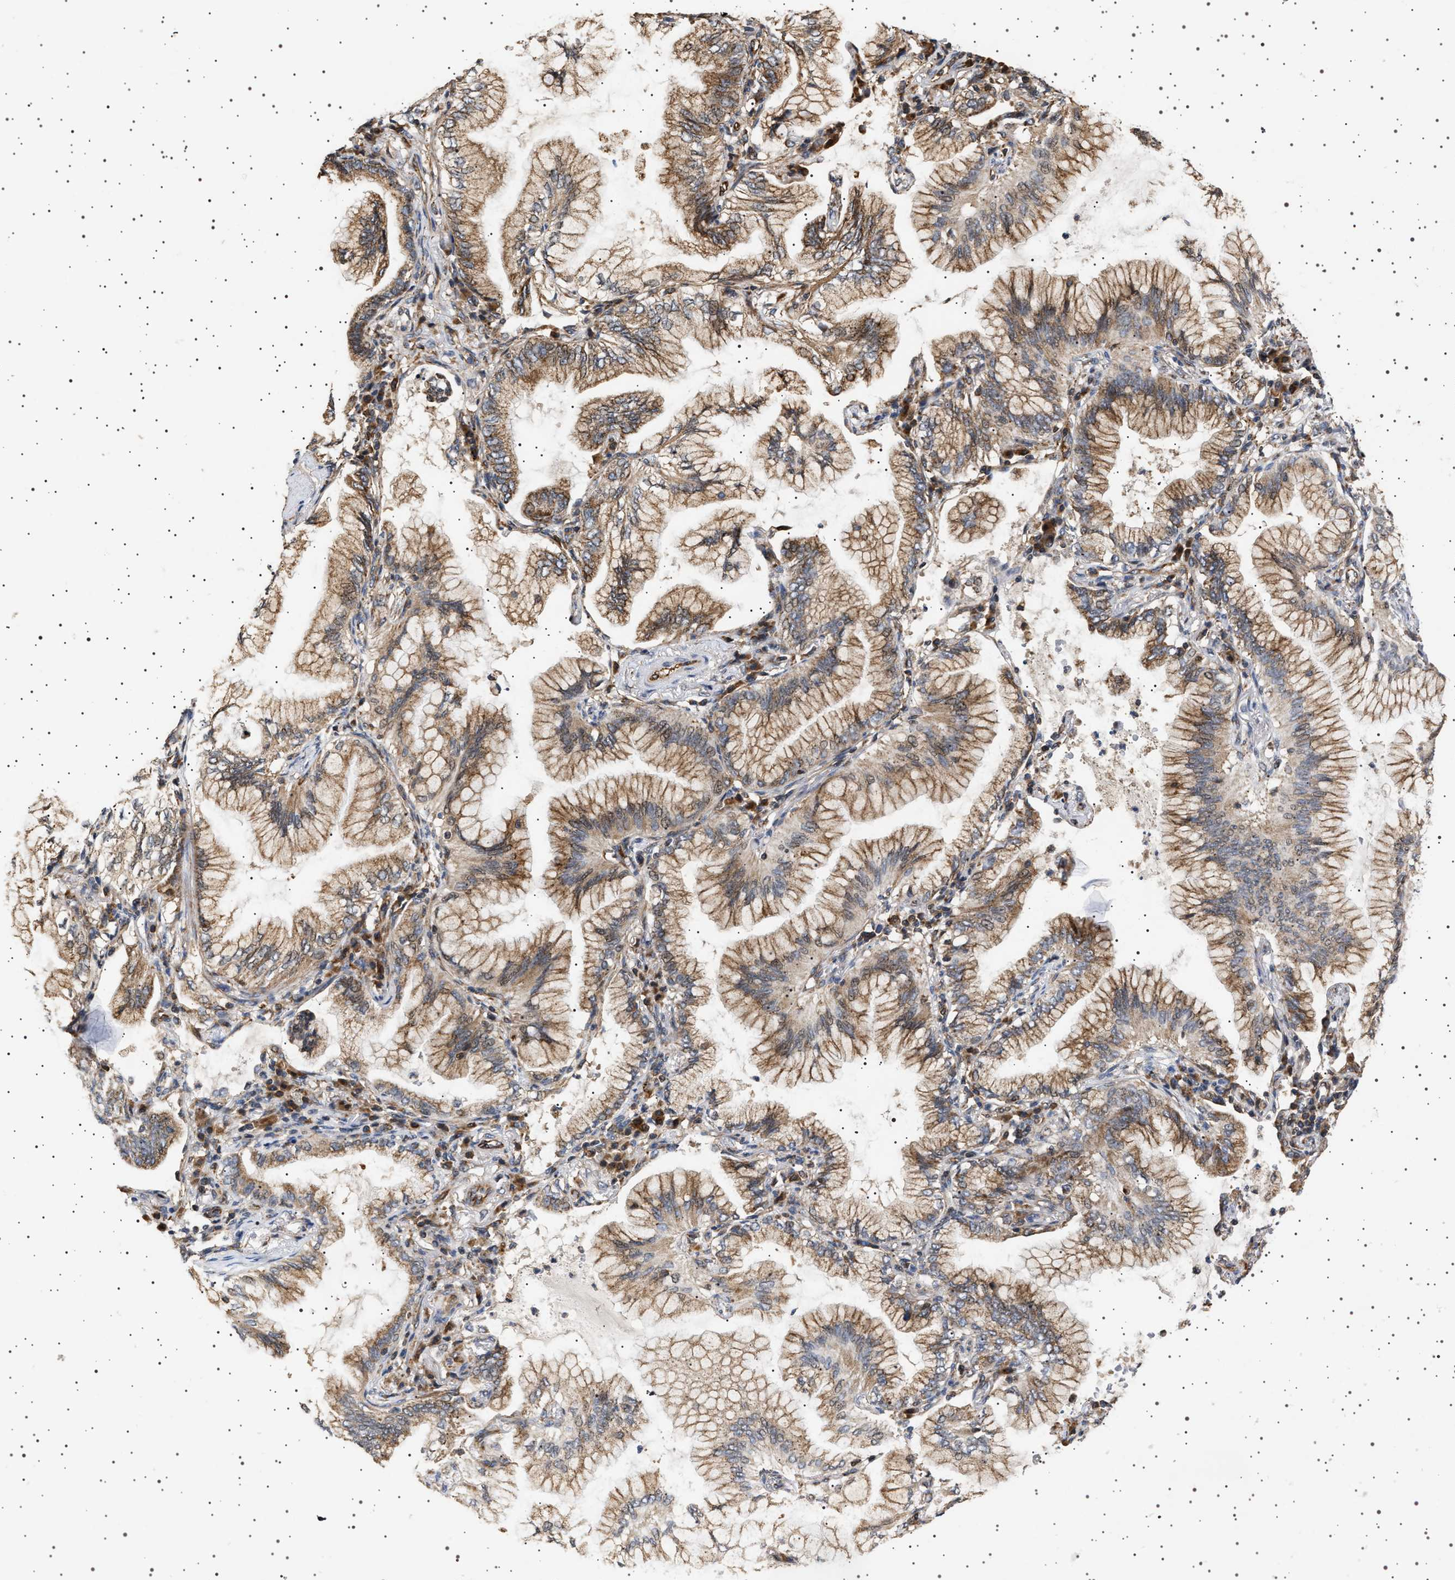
{"staining": {"intensity": "moderate", "quantity": ">75%", "location": "cytoplasmic/membranous"}, "tissue": "lung cancer", "cell_type": "Tumor cells", "image_type": "cancer", "snomed": [{"axis": "morphology", "description": "Adenocarcinoma, NOS"}, {"axis": "topography", "description": "Lung"}], "caption": "High-magnification brightfield microscopy of lung cancer (adenocarcinoma) stained with DAB (brown) and counterstained with hematoxylin (blue). tumor cells exhibit moderate cytoplasmic/membranous positivity is seen in approximately>75% of cells.", "gene": "TRUB2", "patient": {"sex": "female", "age": 70}}